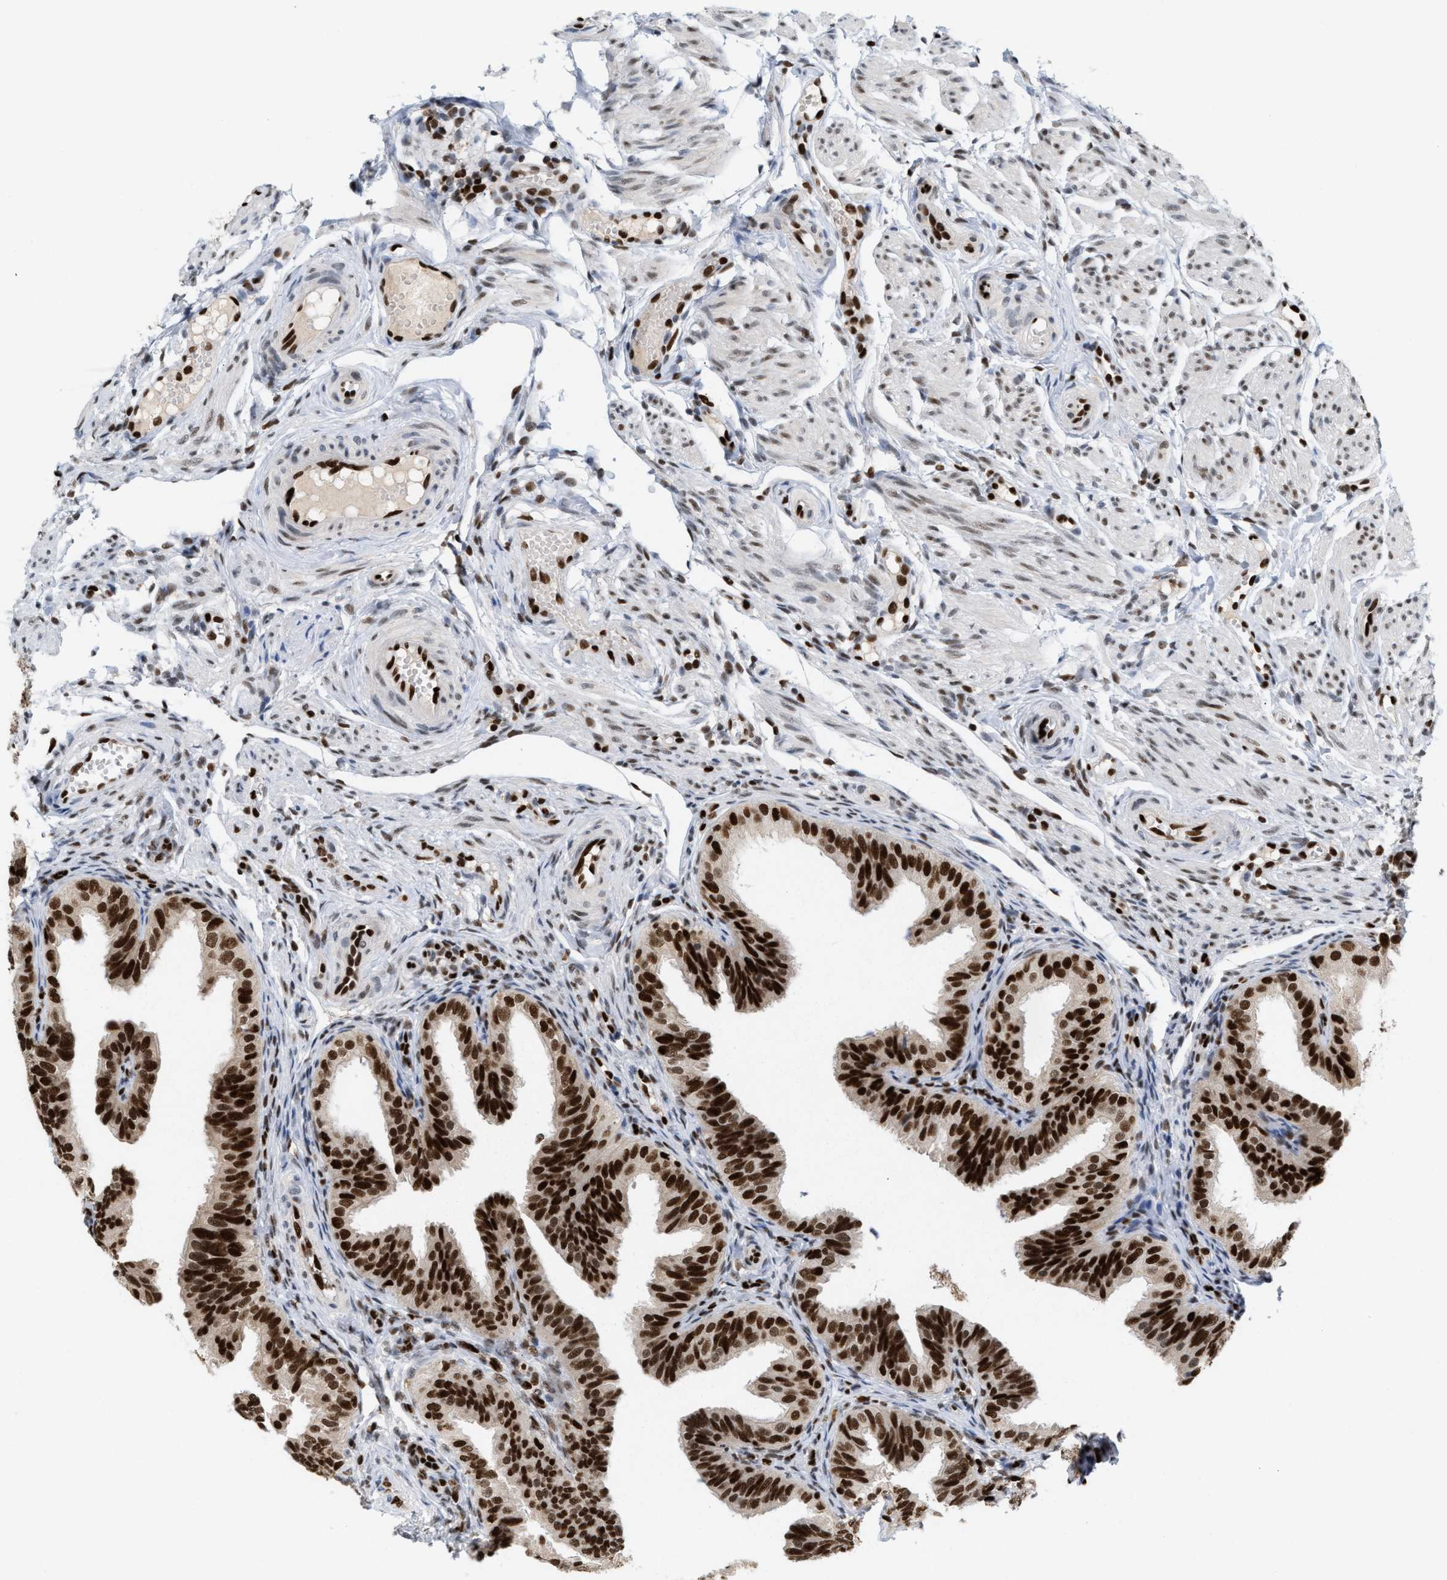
{"staining": {"intensity": "strong", "quantity": ">75%", "location": "nuclear"}, "tissue": "fallopian tube", "cell_type": "Glandular cells", "image_type": "normal", "snomed": [{"axis": "morphology", "description": "Normal tissue, NOS"}, {"axis": "topography", "description": "Fallopian tube"}], "caption": "This photomicrograph shows benign fallopian tube stained with immunohistochemistry to label a protein in brown. The nuclear of glandular cells show strong positivity for the protein. Nuclei are counter-stained blue.", "gene": "C17orf49", "patient": {"sex": "female", "age": 35}}